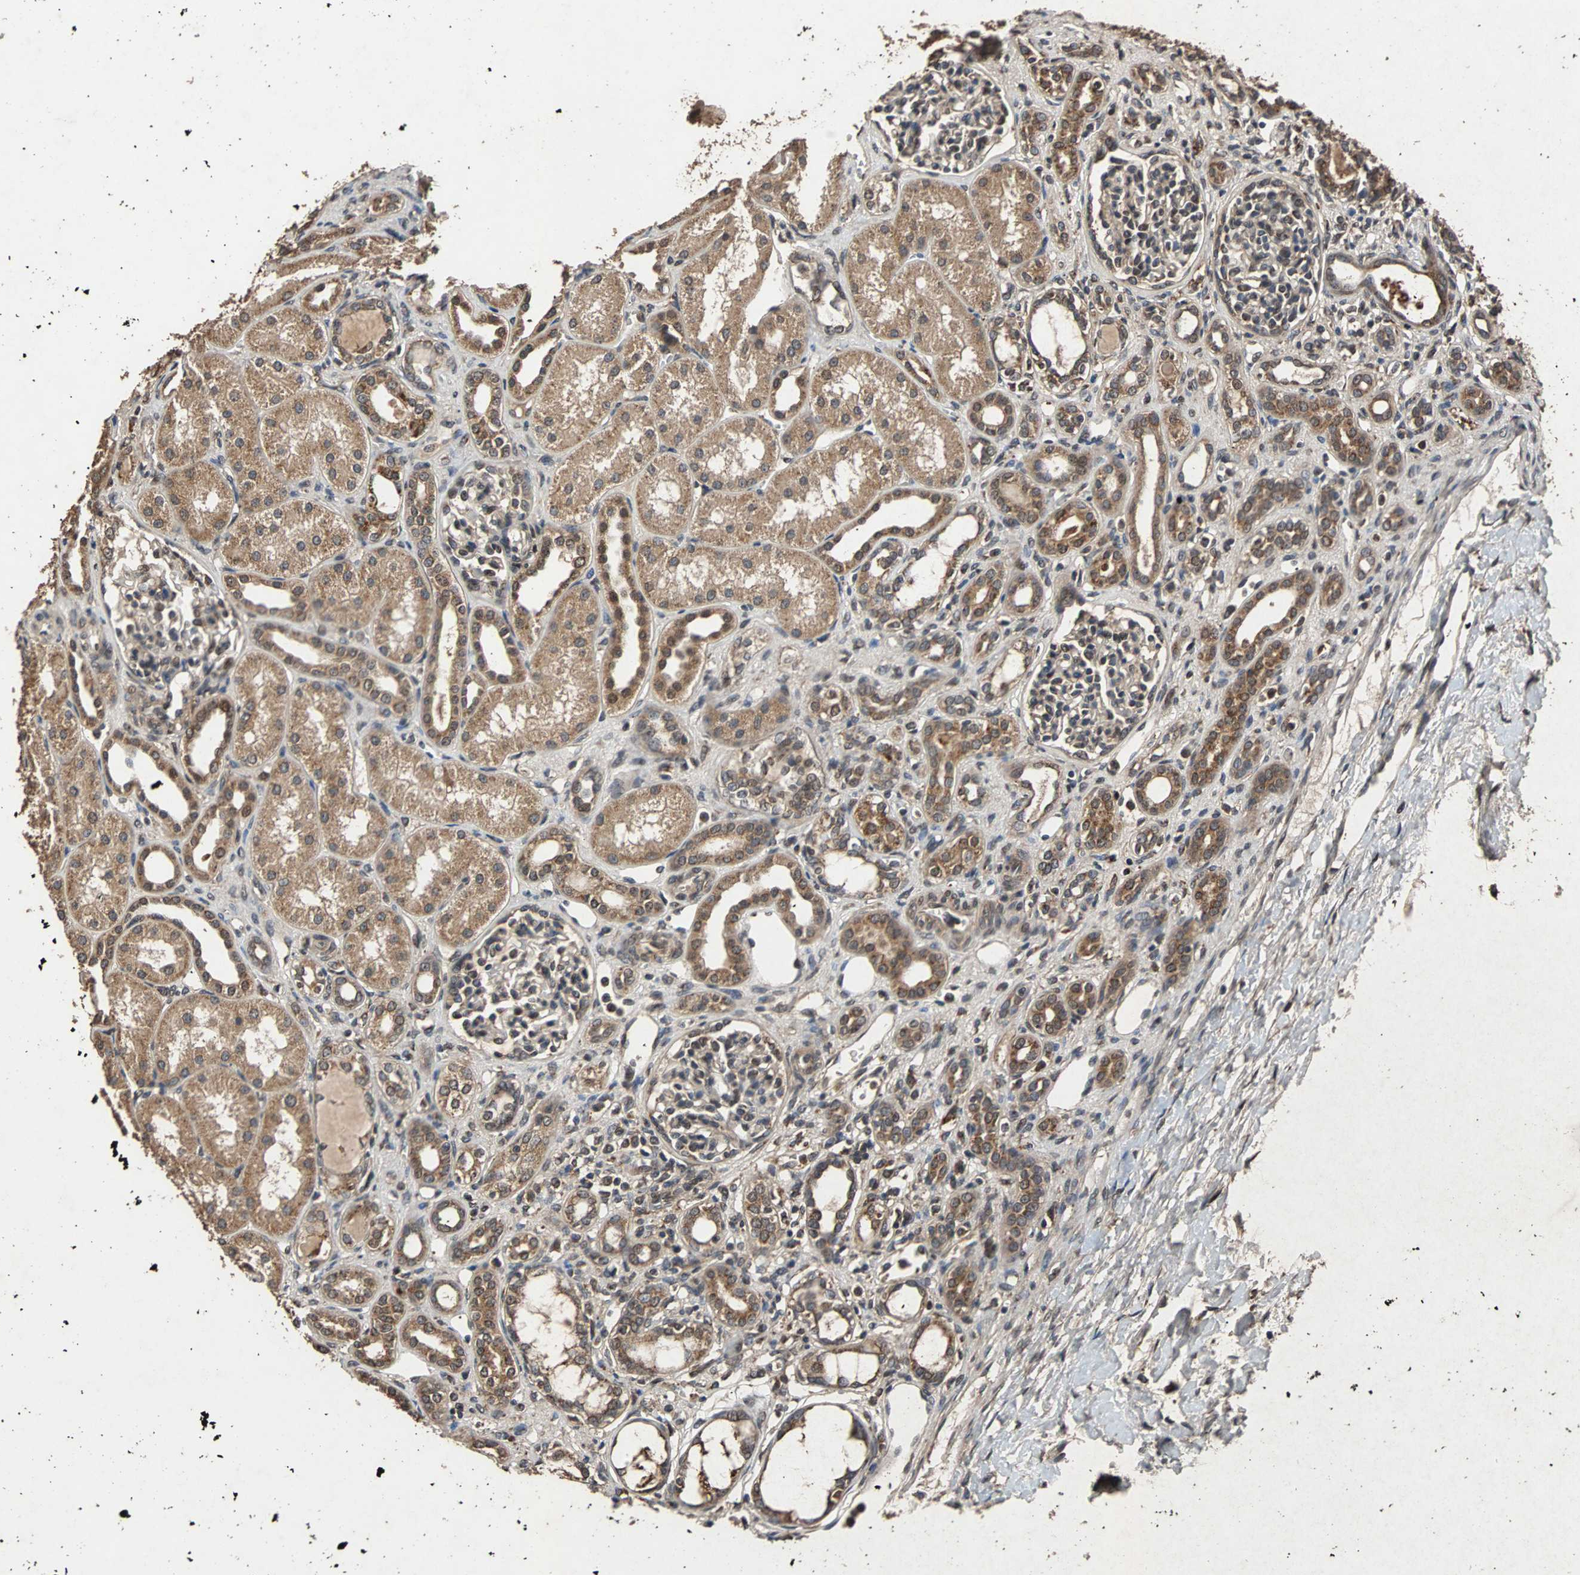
{"staining": {"intensity": "moderate", "quantity": "<25%", "location": "cytoplasmic/membranous,nuclear"}, "tissue": "kidney", "cell_type": "Cells in glomeruli", "image_type": "normal", "snomed": [{"axis": "morphology", "description": "Normal tissue, NOS"}, {"axis": "topography", "description": "Kidney"}], "caption": "Protein staining of benign kidney demonstrates moderate cytoplasmic/membranous,nuclear expression in approximately <25% of cells in glomeruli.", "gene": "USP31", "patient": {"sex": "male", "age": 7}}